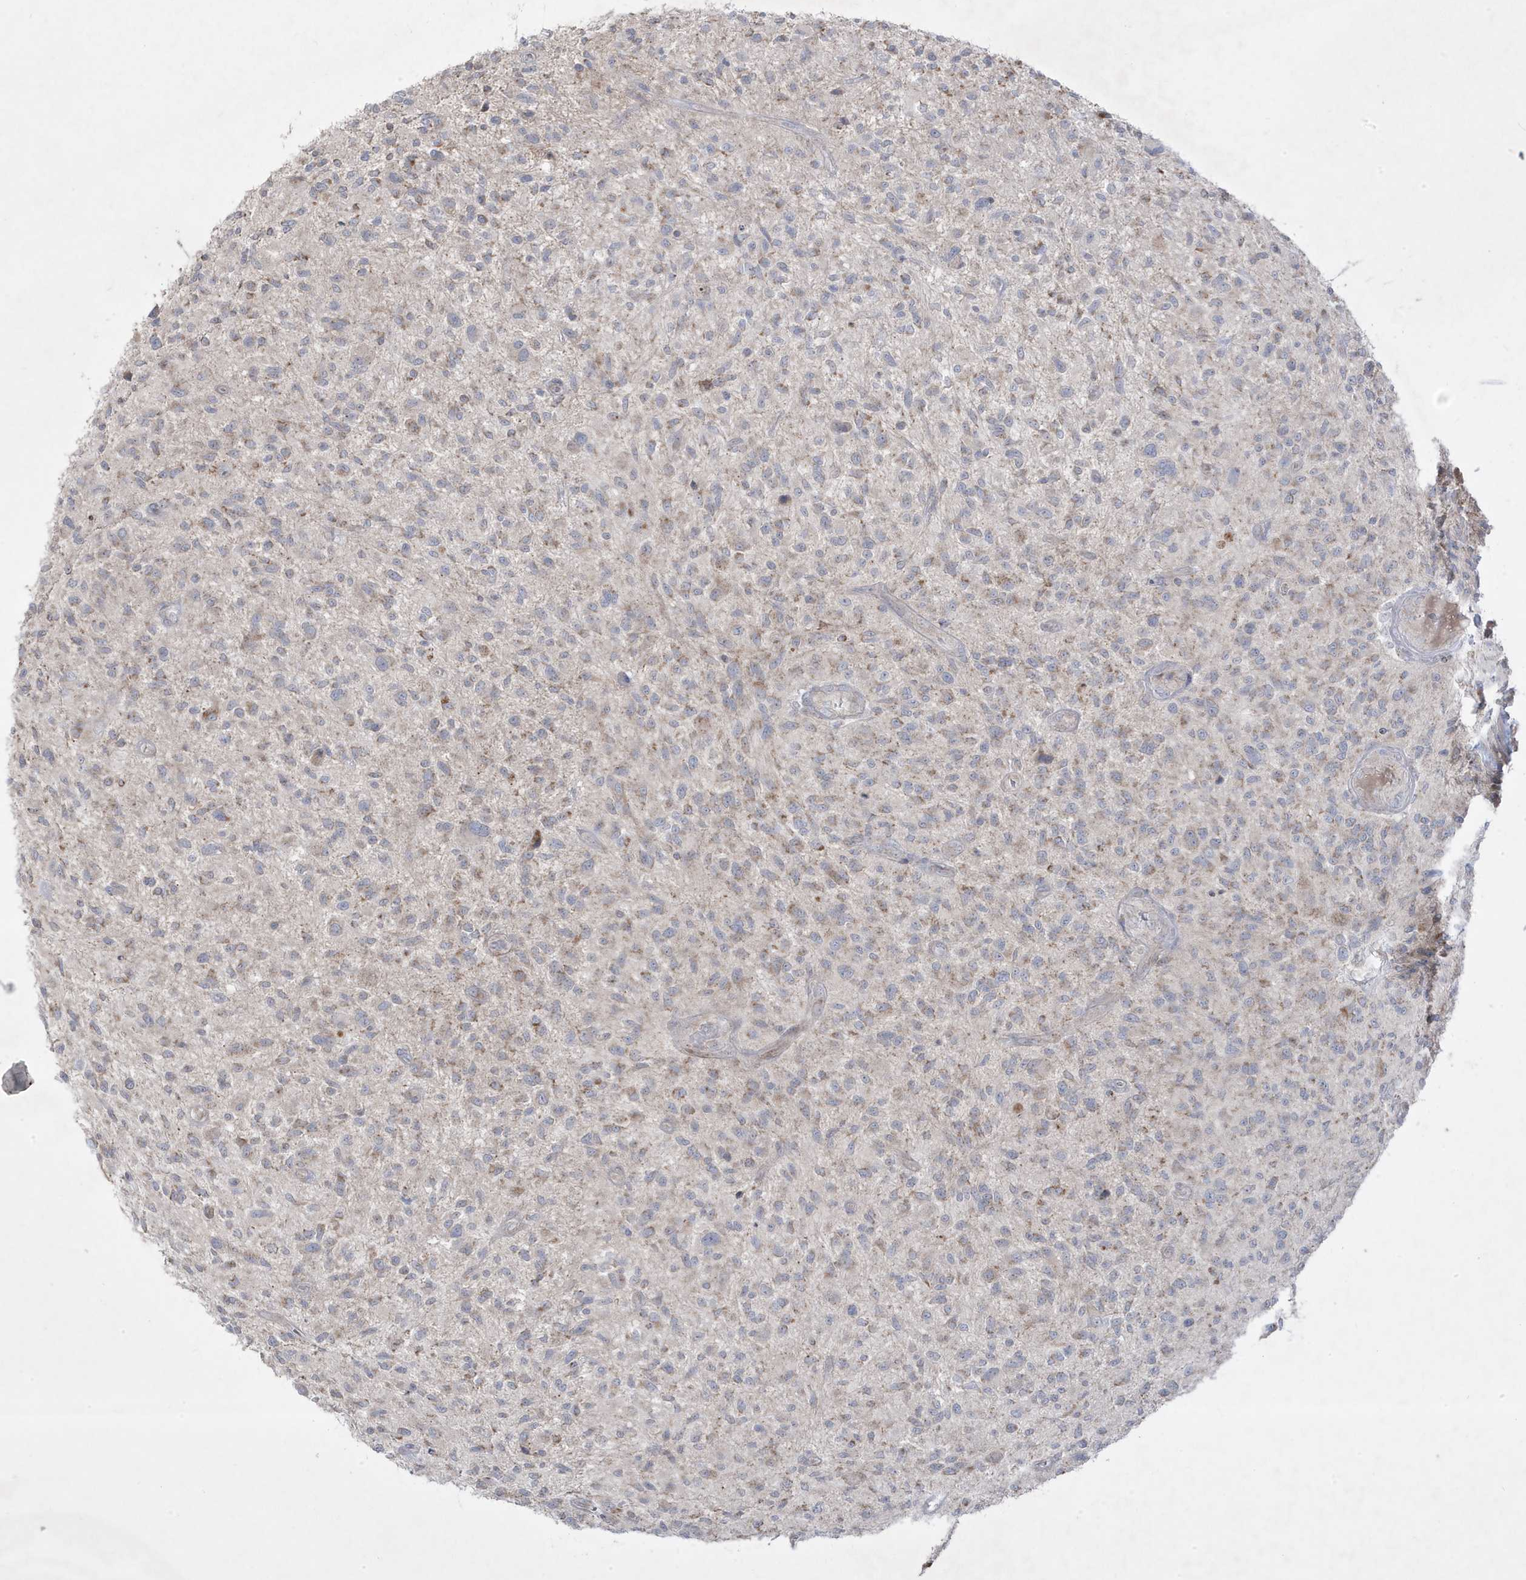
{"staining": {"intensity": "weak", "quantity": "25%-75%", "location": "cytoplasmic/membranous"}, "tissue": "glioma", "cell_type": "Tumor cells", "image_type": "cancer", "snomed": [{"axis": "morphology", "description": "Glioma, malignant, High grade"}, {"axis": "topography", "description": "Brain"}], "caption": "Human glioma stained with a protein marker shows weak staining in tumor cells.", "gene": "ADAMTSL3", "patient": {"sex": "male", "age": 47}}